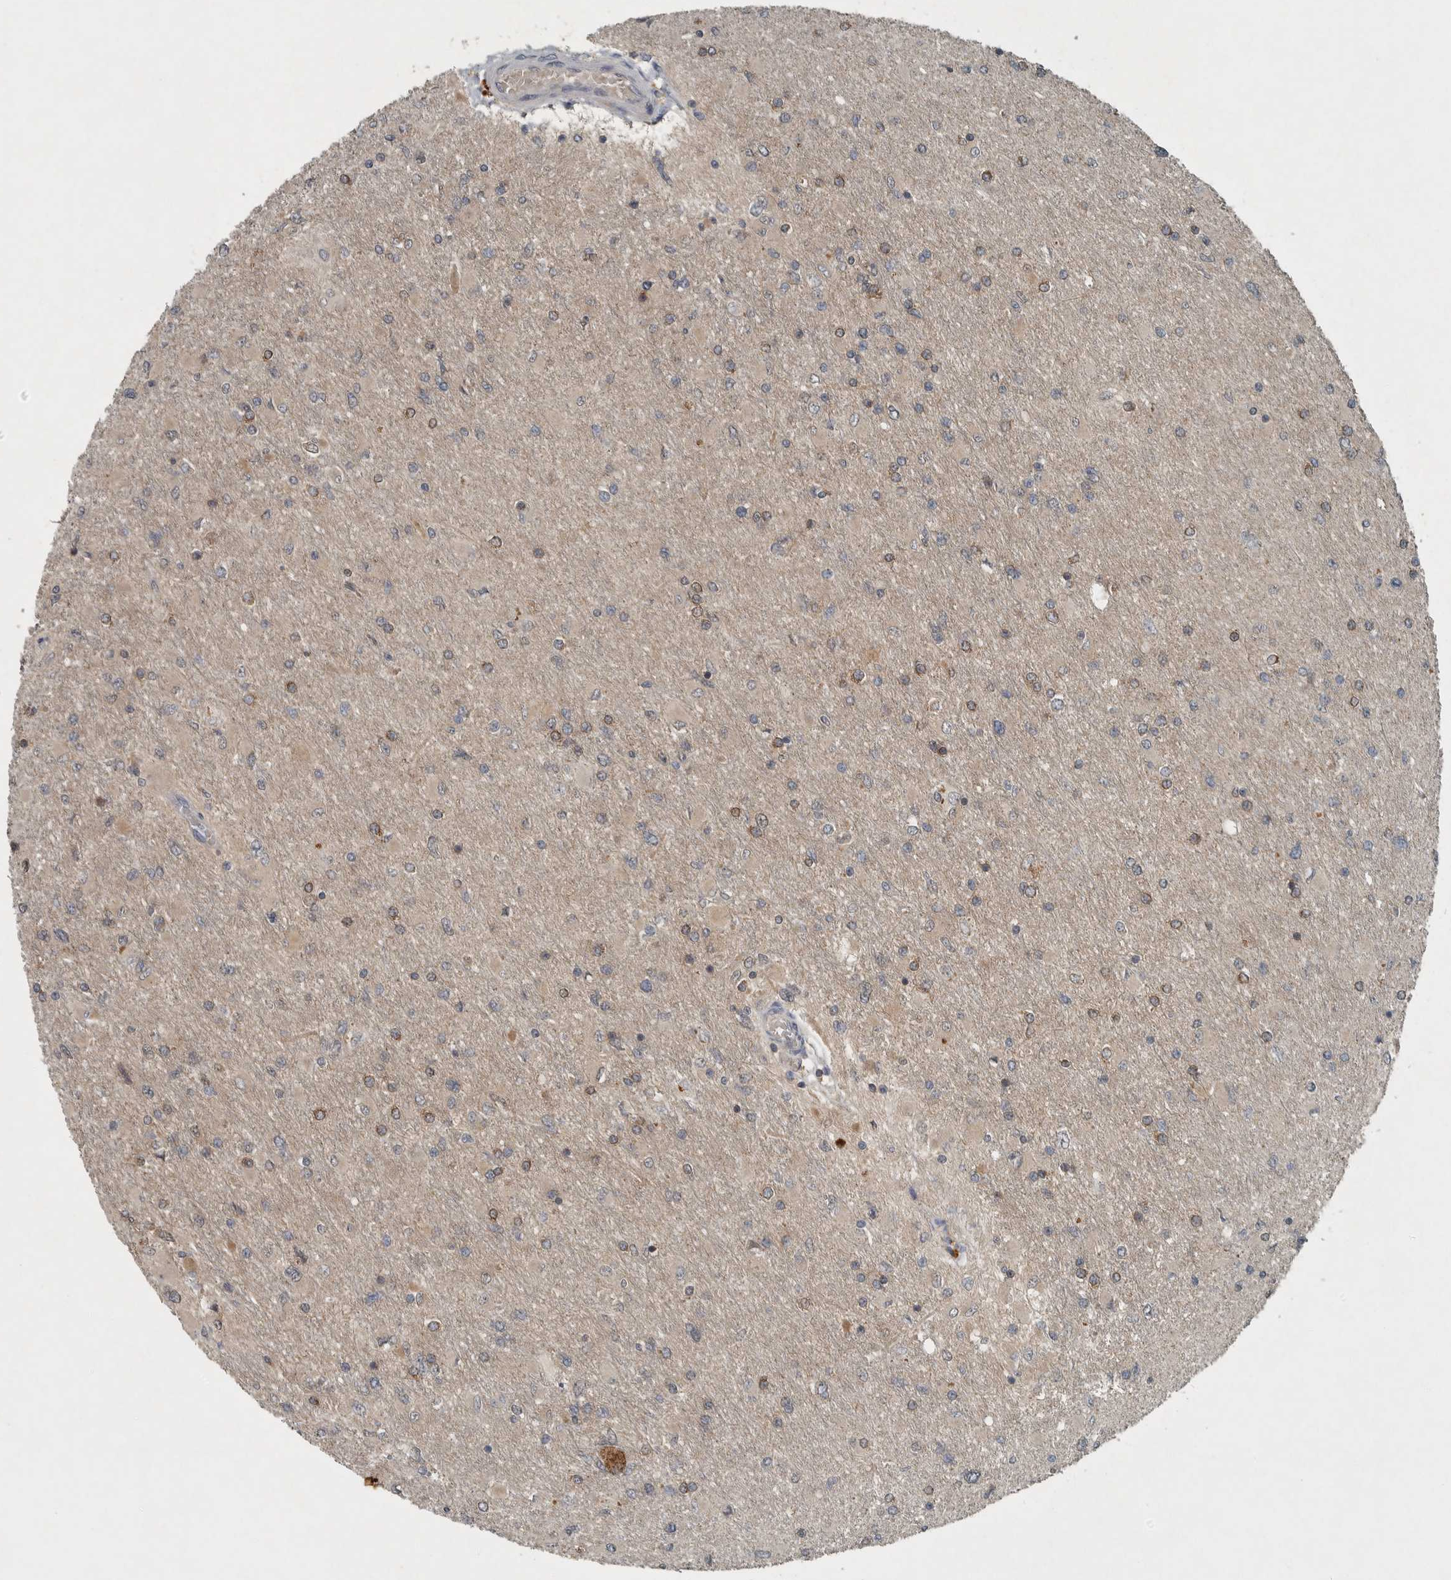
{"staining": {"intensity": "weak", "quantity": "25%-75%", "location": "cytoplasmic/membranous"}, "tissue": "glioma", "cell_type": "Tumor cells", "image_type": "cancer", "snomed": [{"axis": "morphology", "description": "Glioma, malignant, High grade"}, {"axis": "topography", "description": "Cerebral cortex"}], "caption": "Protein expression analysis of human glioma reveals weak cytoplasmic/membranous staining in approximately 25%-75% of tumor cells. (Brightfield microscopy of DAB IHC at high magnification).", "gene": "CLCN2", "patient": {"sex": "female", "age": 36}}